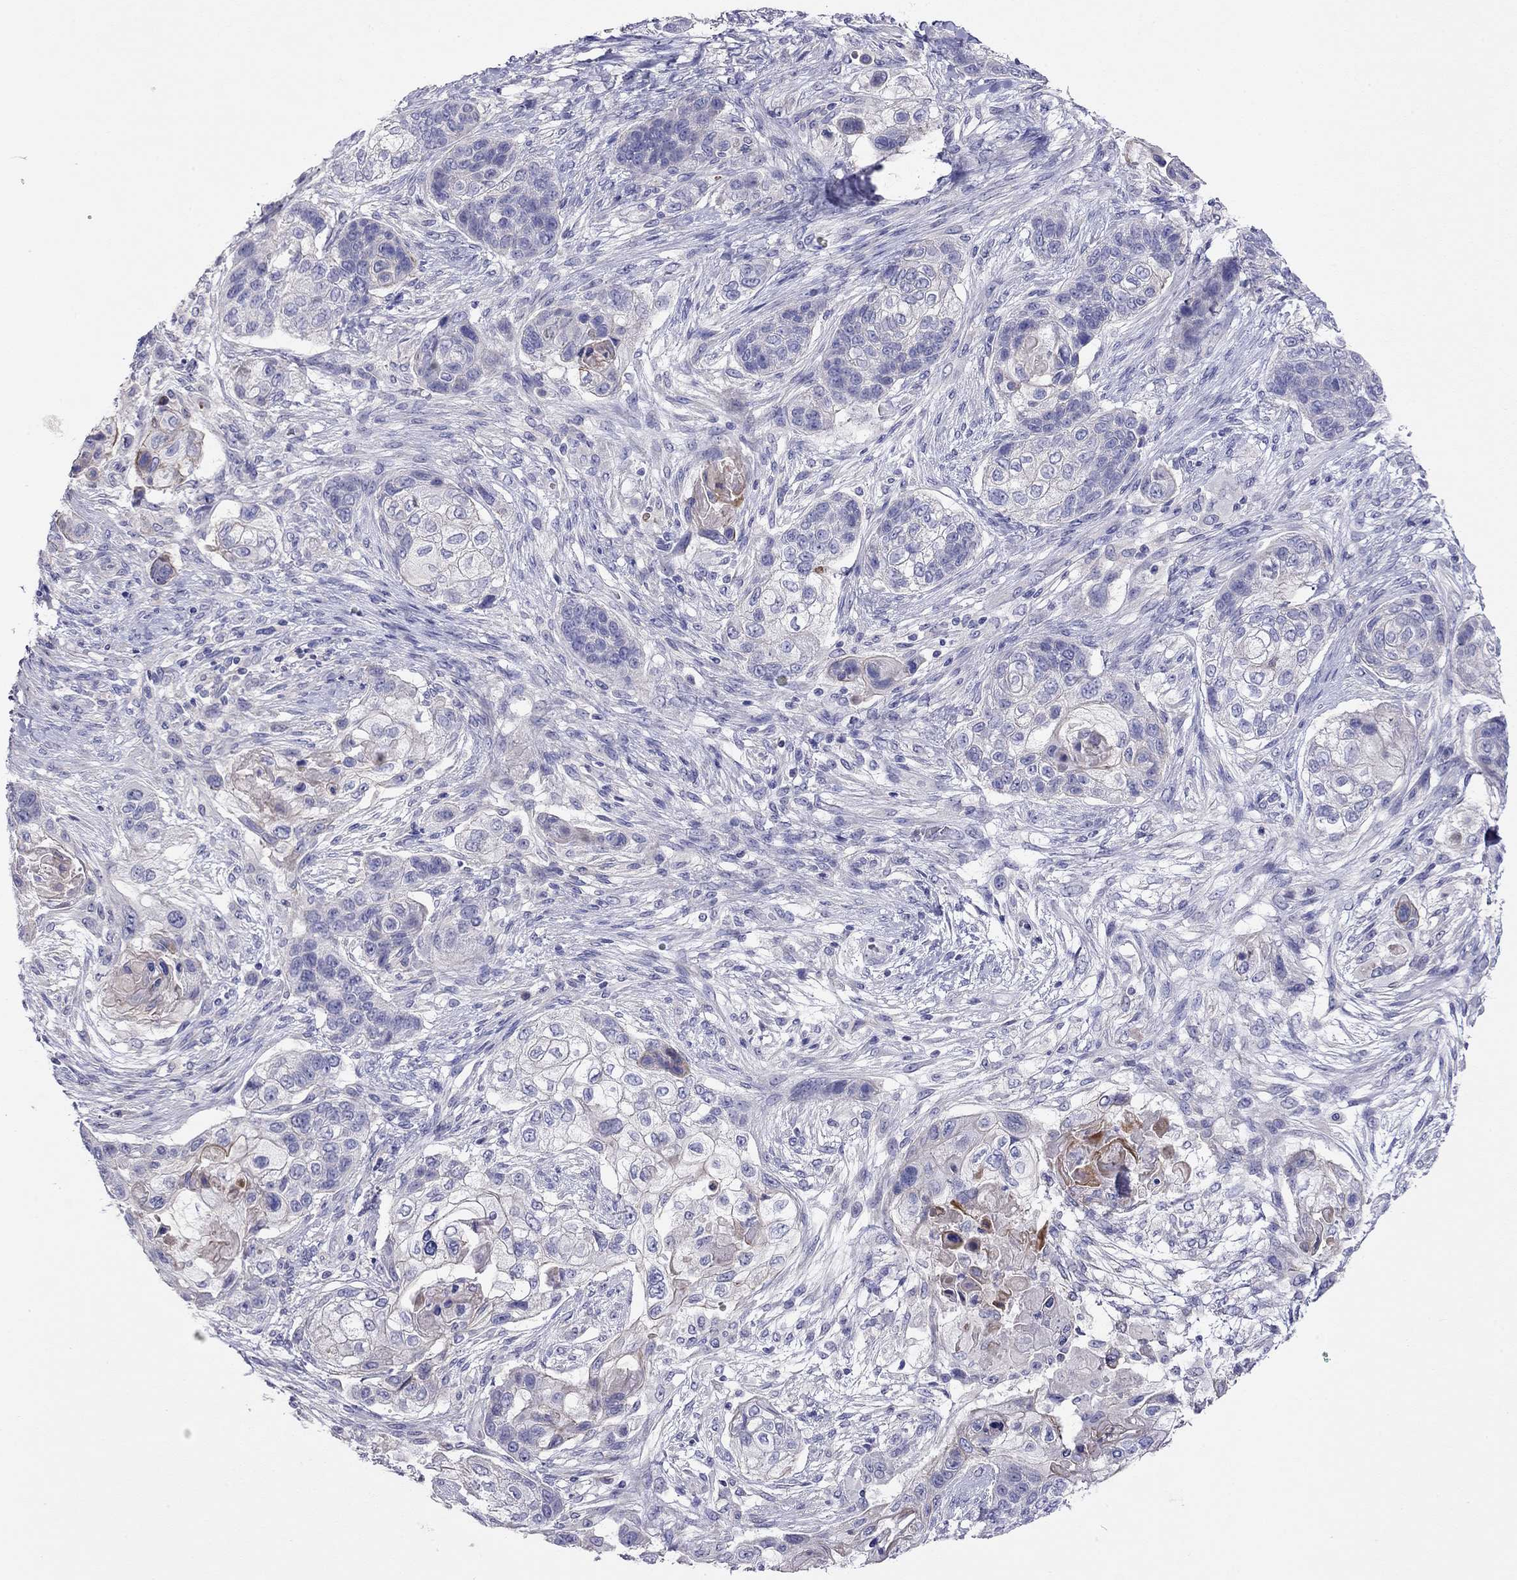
{"staining": {"intensity": "negative", "quantity": "none", "location": "none"}, "tissue": "lung cancer", "cell_type": "Tumor cells", "image_type": "cancer", "snomed": [{"axis": "morphology", "description": "Squamous cell carcinoma, NOS"}, {"axis": "topography", "description": "Lung"}], "caption": "Immunohistochemistry (IHC) of human lung cancer (squamous cell carcinoma) shows no staining in tumor cells.", "gene": "CAPNS2", "patient": {"sex": "male", "age": 69}}